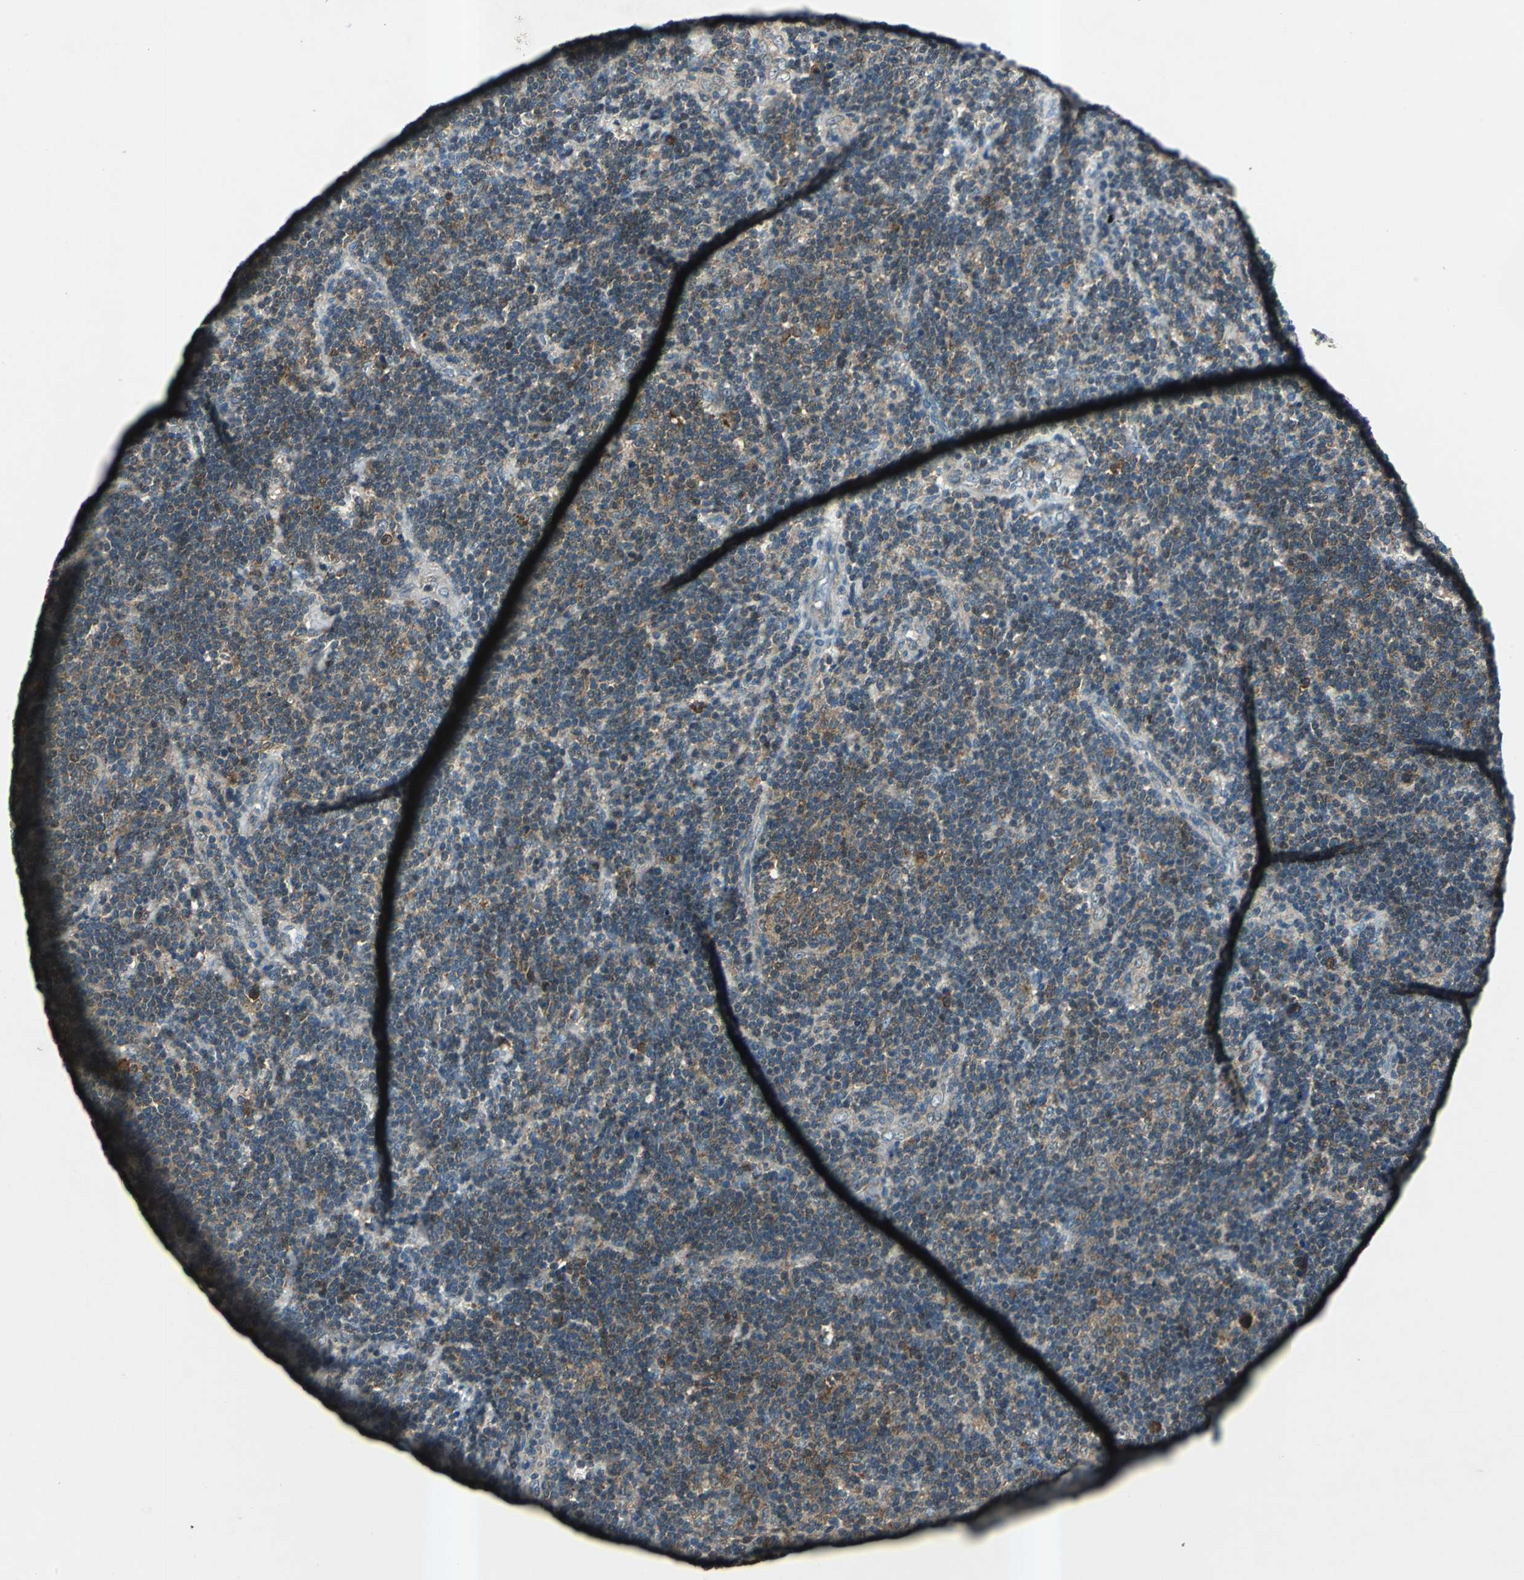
{"staining": {"intensity": "weak", "quantity": "25%-75%", "location": "cytoplasmic/membranous"}, "tissue": "lymphoma", "cell_type": "Tumor cells", "image_type": "cancer", "snomed": [{"axis": "morphology", "description": "Malignant lymphoma, non-Hodgkin's type, Low grade"}, {"axis": "topography", "description": "Lymph node"}], "caption": "Malignant lymphoma, non-Hodgkin's type (low-grade) stained with a brown dye displays weak cytoplasmic/membranous positive positivity in approximately 25%-75% of tumor cells.", "gene": "AHSA1", "patient": {"sex": "male", "age": 70}}